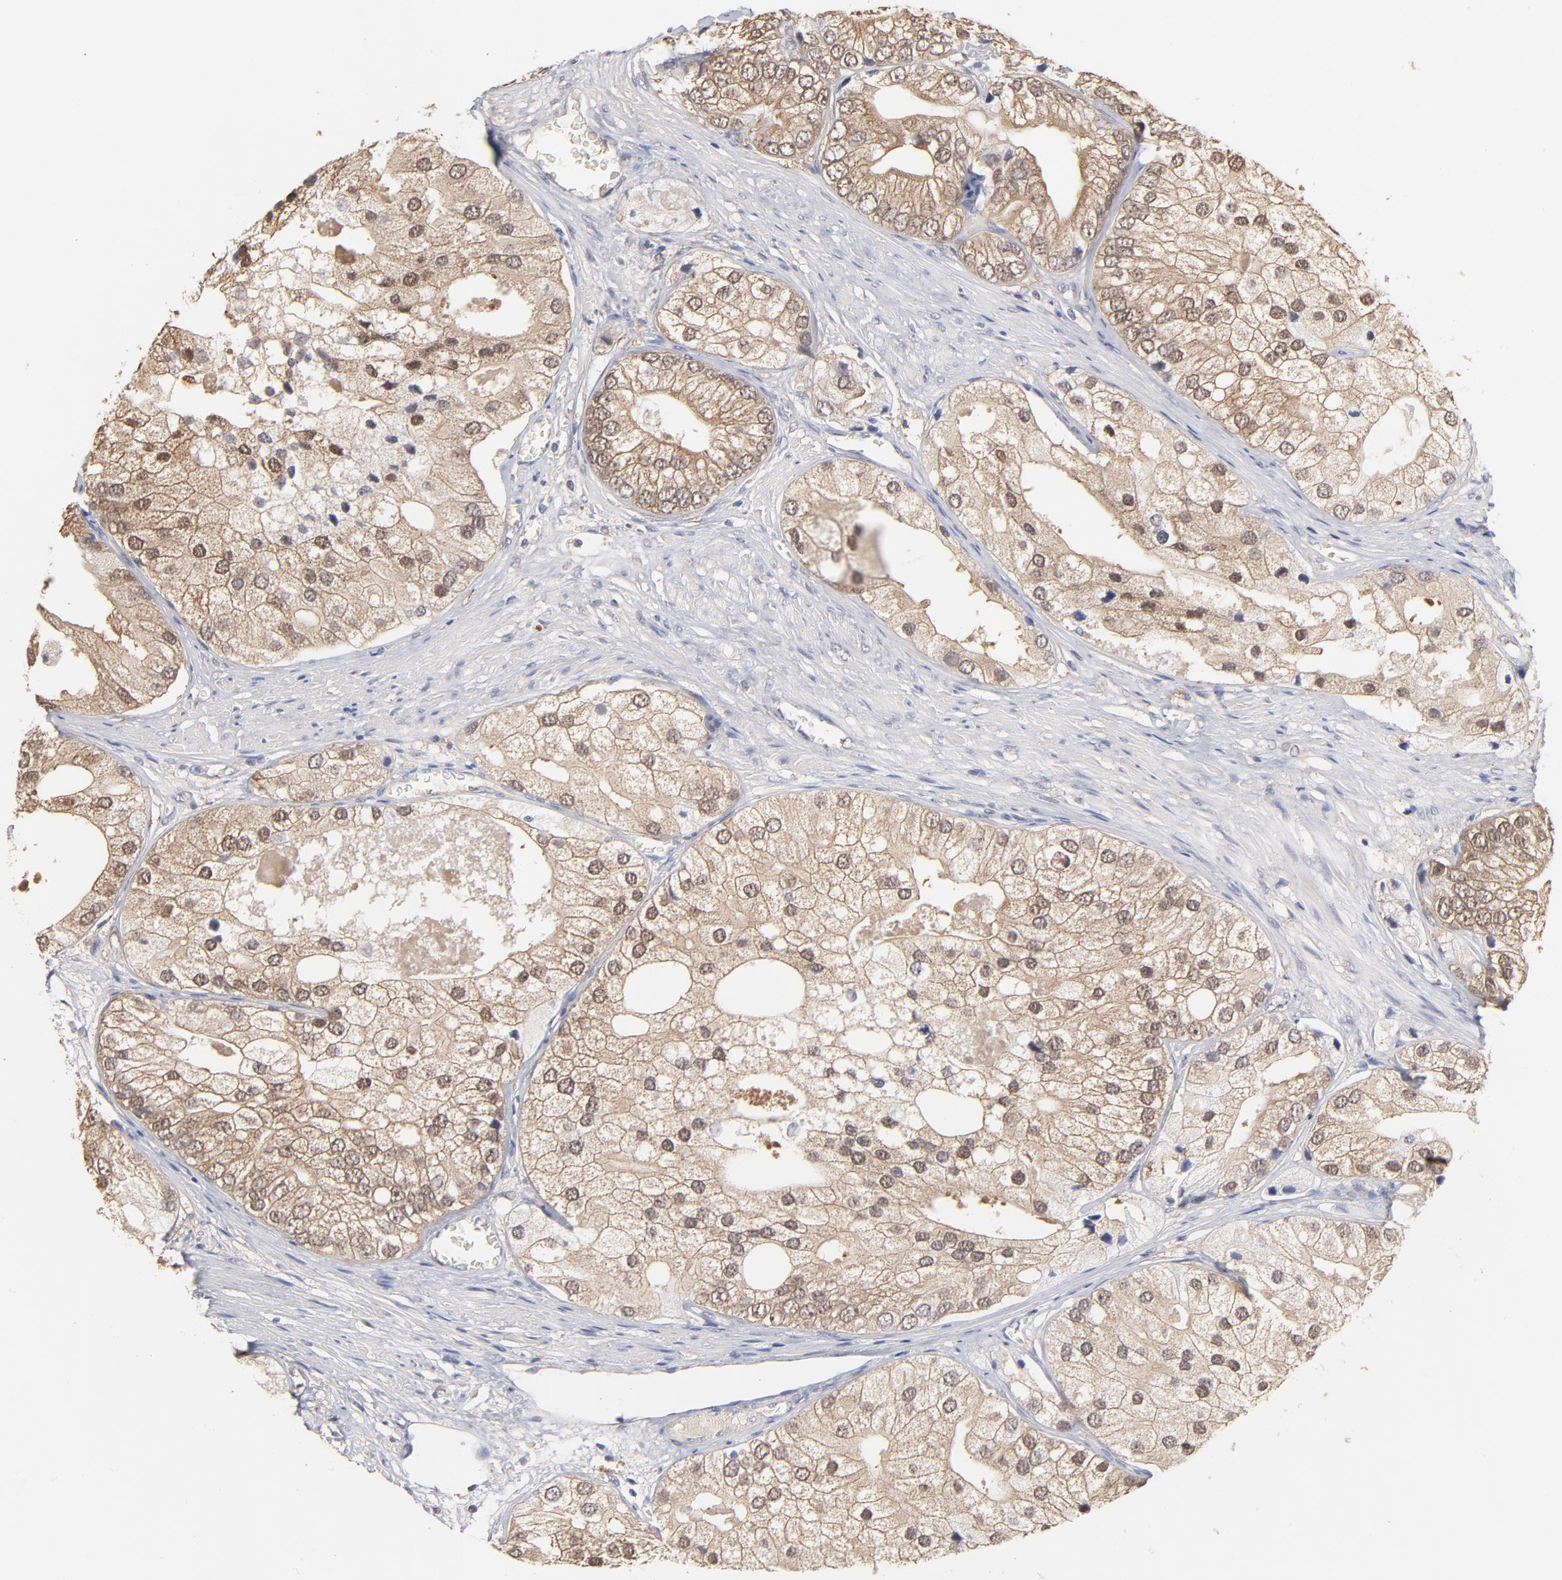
{"staining": {"intensity": "moderate", "quantity": ">75%", "location": "cytoplasmic/membranous"}, "tissue": "prostate cancer", "cell_type": "Tumor cells", "image_type": "cancer", "snomed": [{"axis": "morphology", "description": "Adenocarcinoma, Low grade"}, {"axis": "topography", "description": "Prostate"}], "caption": "A brown stain shows moderate cytoplasmic/membranous expression of a protein in human low-grade adenocarcinoma (prostate) tumor cells. (DAB (3,3'-diaminobenzidine) = brown stain, brightfield microscopy at high magnification).", "gene": "MIF", "patient": {"sex": "male", "age": 69}}